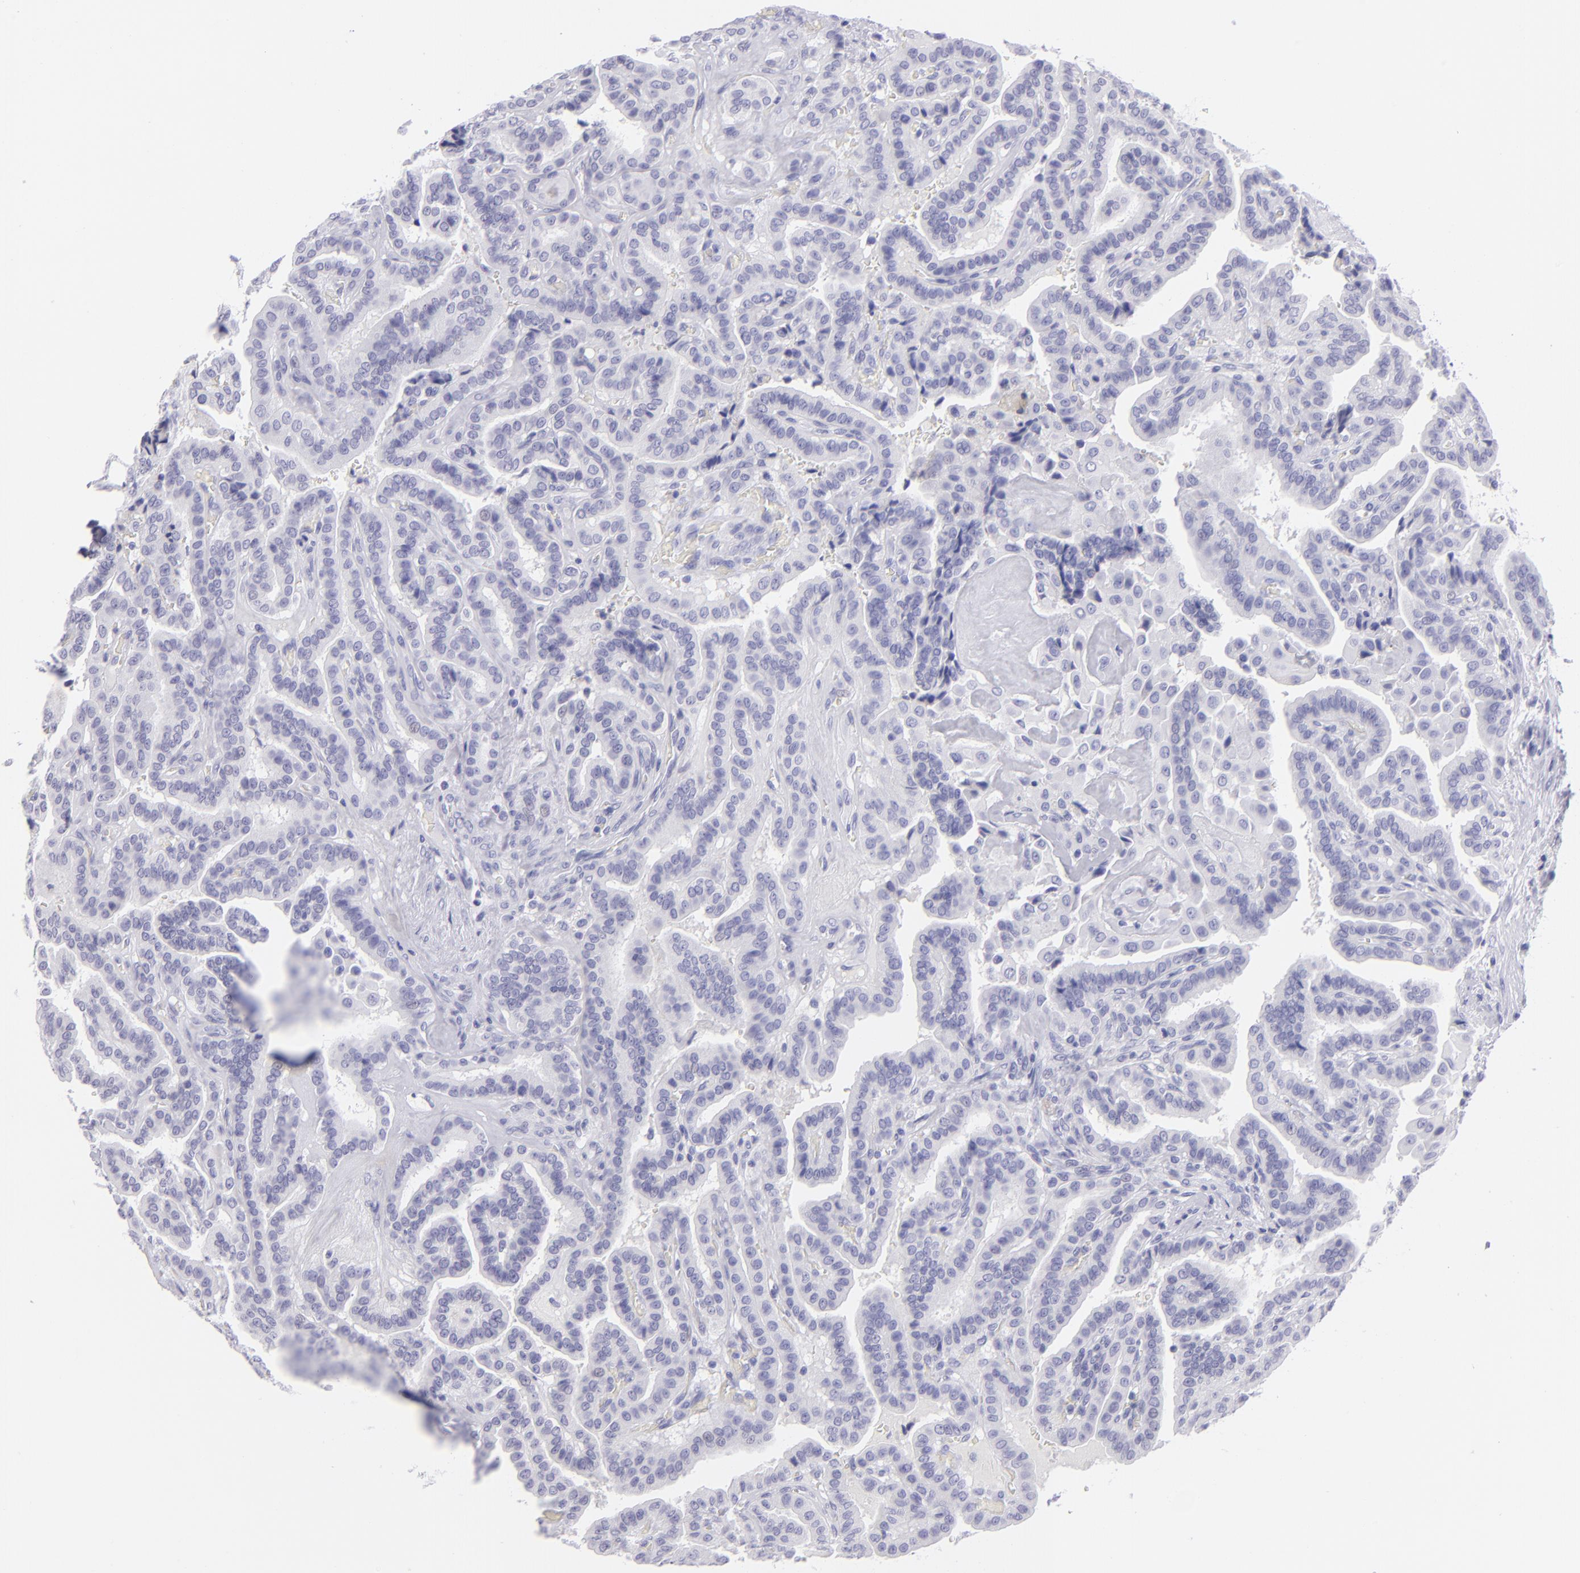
{"staining": {"intensity": "negative", "quantity": "none", "location": "none"}, "tissue": "thyroid cancer", "cell_type": "Tumor cells", "image_type": "cancer", "snomed": [{"axis": "morphology", "description": "Papillary adenocarcinoma, NOS"}, {"axis": "topography", "description": "Thyroid gland"}], "caption": "Thyroid cancer (papillary adenocarcinoma) was stained to show a protein in brown. There is no significant staining in tumor cells.", "gene": "SLC1A2", "patient": {"sex": "male", "age": 87}}